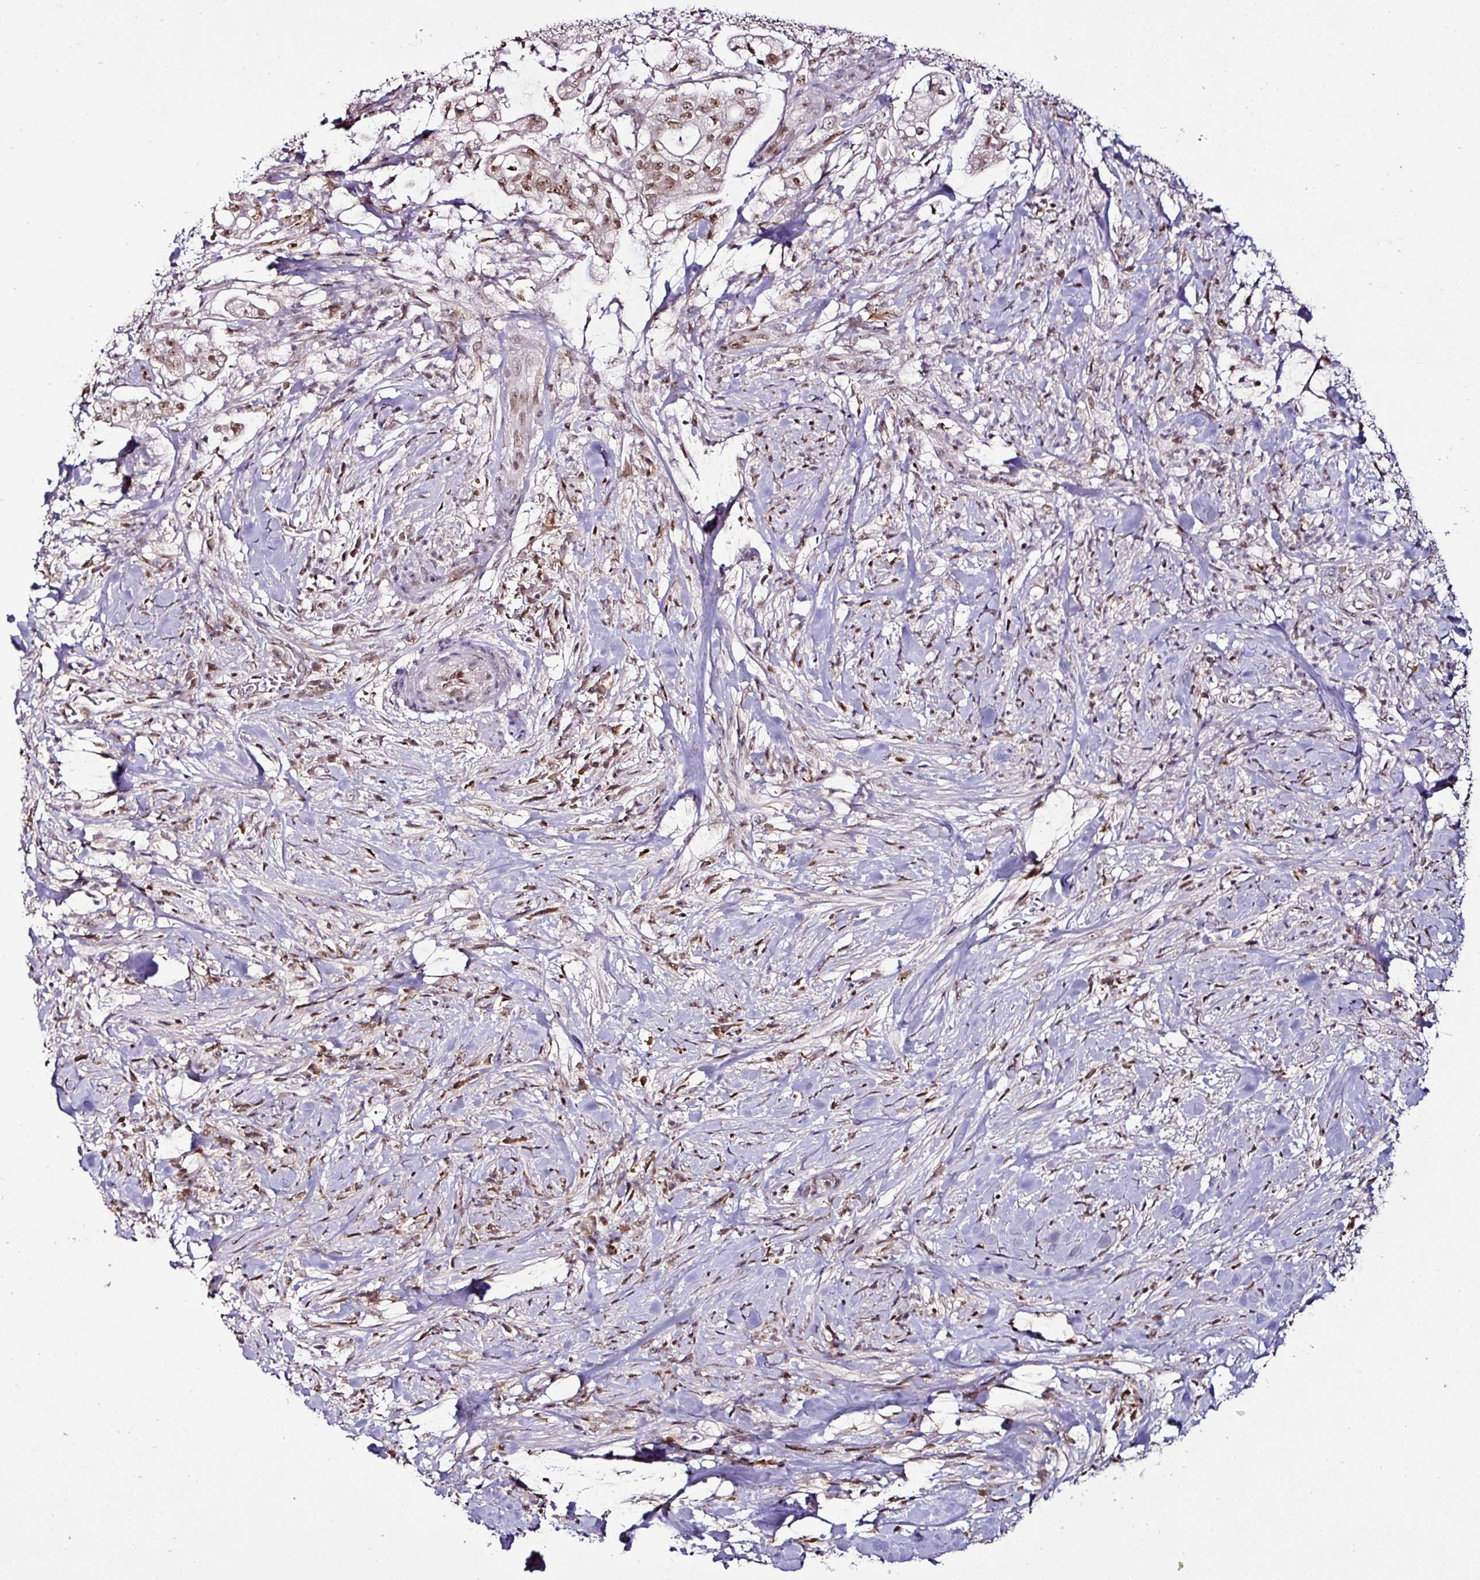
{"staining": {"intensity": "moderate", "quantity": ">75%", "location": "nuclear"}, "tissue": "pancreatic cancer", "cell_type": "Tumor cells", "image_type": "cancer", "snomed": [{"axis": "morphology", "description": "Adenocarcinoma, NOS"}, {"axis": "topography", "description": "Pancreas"}], "caption": "IHC (DAB) staining of human pancreatic cancer (adenocarcinoma) shows moderate nuclear protein staining in about >75% of tumor cells.", "gene": "KLF16", "patient": {"sex": "female", "age": 69}}